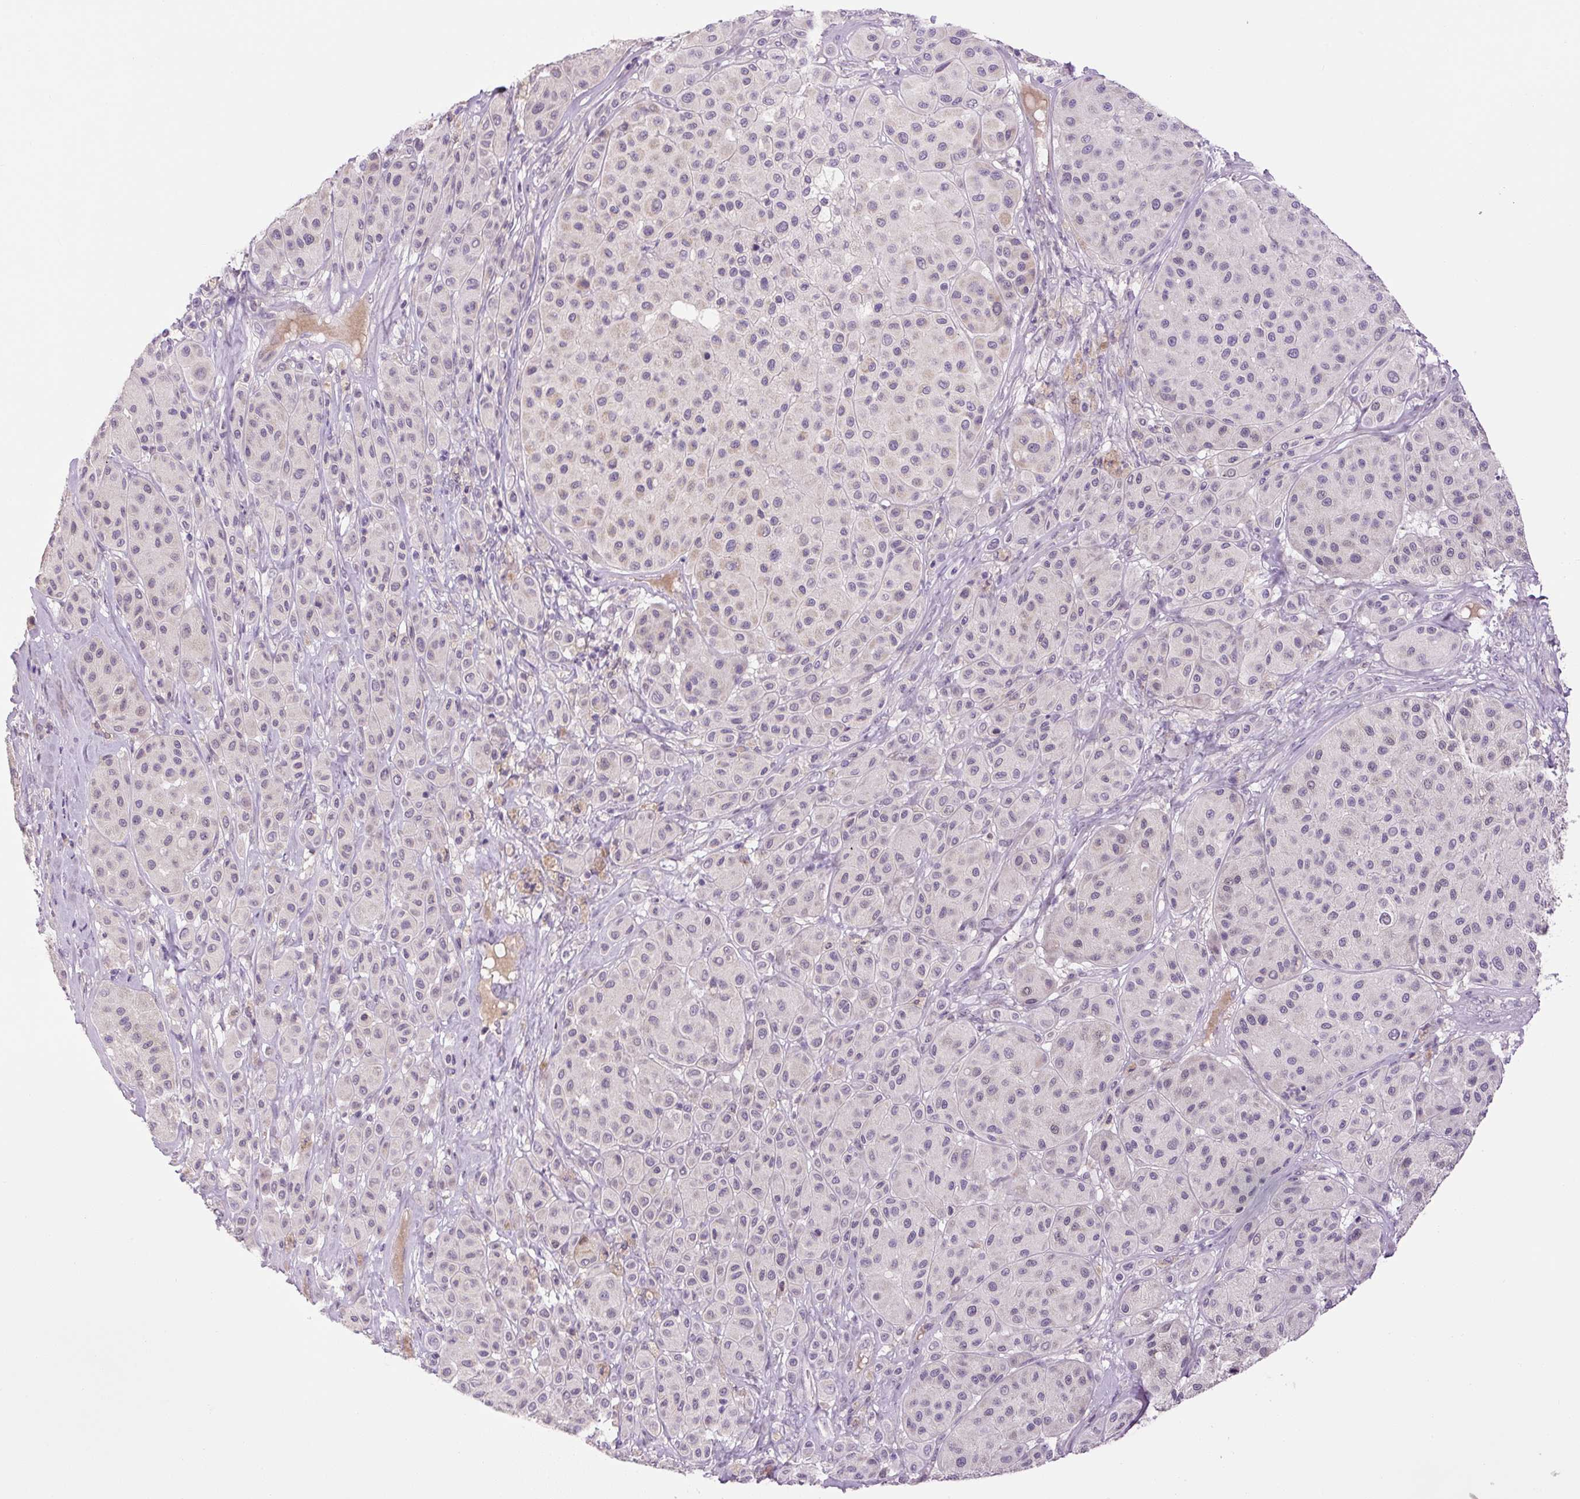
{"staining": {"intensity": "negative", "quantity": "none", "location": "none"}, "tissue": "melanoma", "cell_type": "Tumor cells", "image_type": "cancer", "snomed": [{"axis": "morphology", "description": "Malignant melanoma, Metastatic site"}, {"axis": "topography", "description": "Smooth muscle"}], "caption": "DAB immunohistochemical staining of human melanoma displays no significant expression in tumor cells. (Brightfield microscopy of DAB IHC at high magnification).", "gene": "FABP7", "patient": {"sex": "male", "age": 41}}